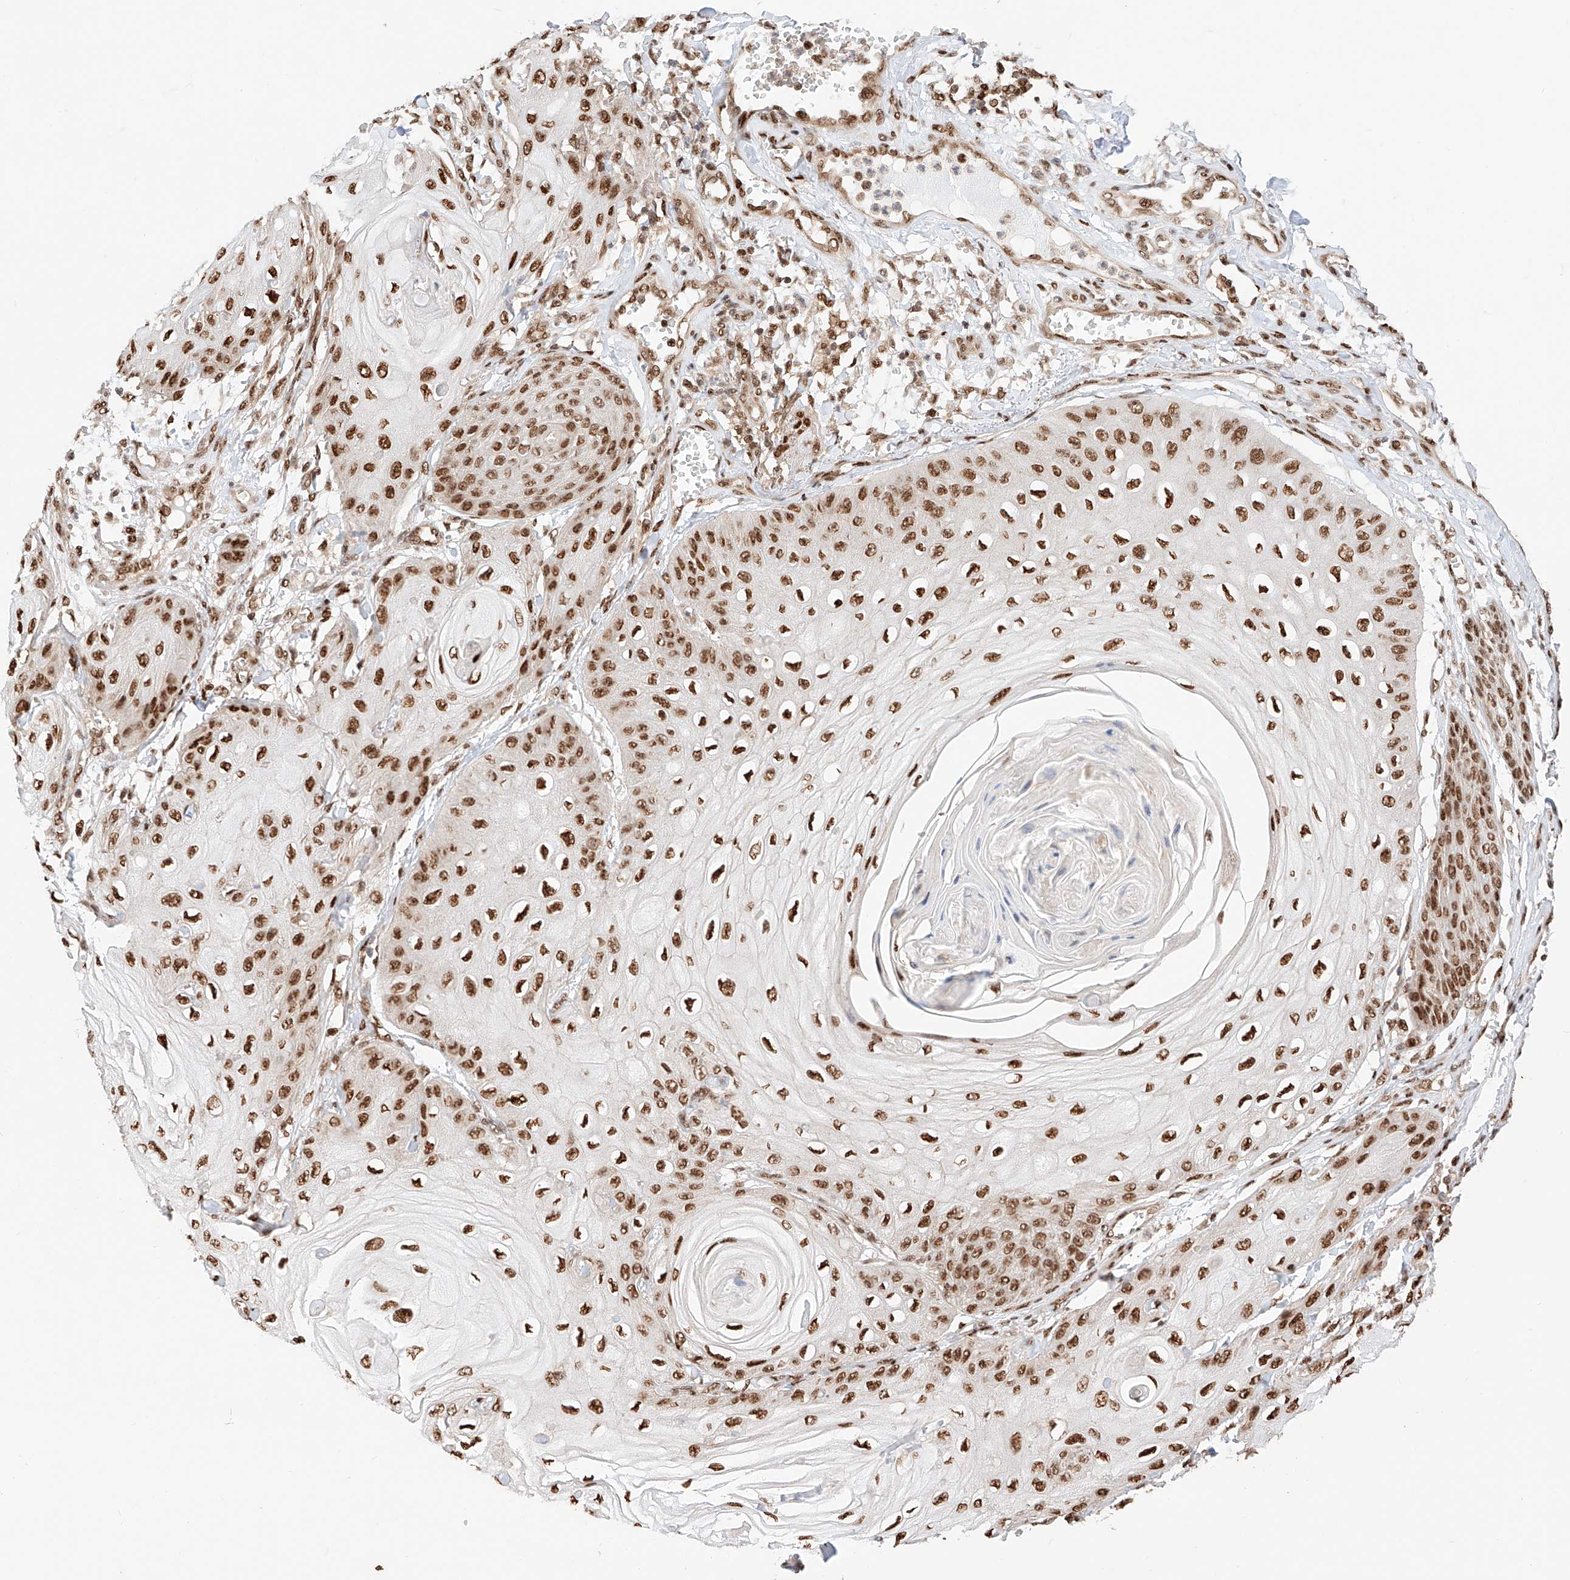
{"staining": {"intensity": "strong", "quantity": ">75%", "location": "nuclear"}, "tissue": "skin cancer", "cell_type": "Tumor cells", "image_type": "cancer", "snomed": [{"axis": "morphology", "description": "Squamous cell carcinoma, NOS"}, {"axis": "topography", "description": "Skin"}], "caption": "Skin cancer was stained to show a protein in brown. There is high levels of strong nuclear positivity in approximately >75% of tumor cells.", "gene": "HDAC9", "patient": {"sex": "male", "age": 74}}